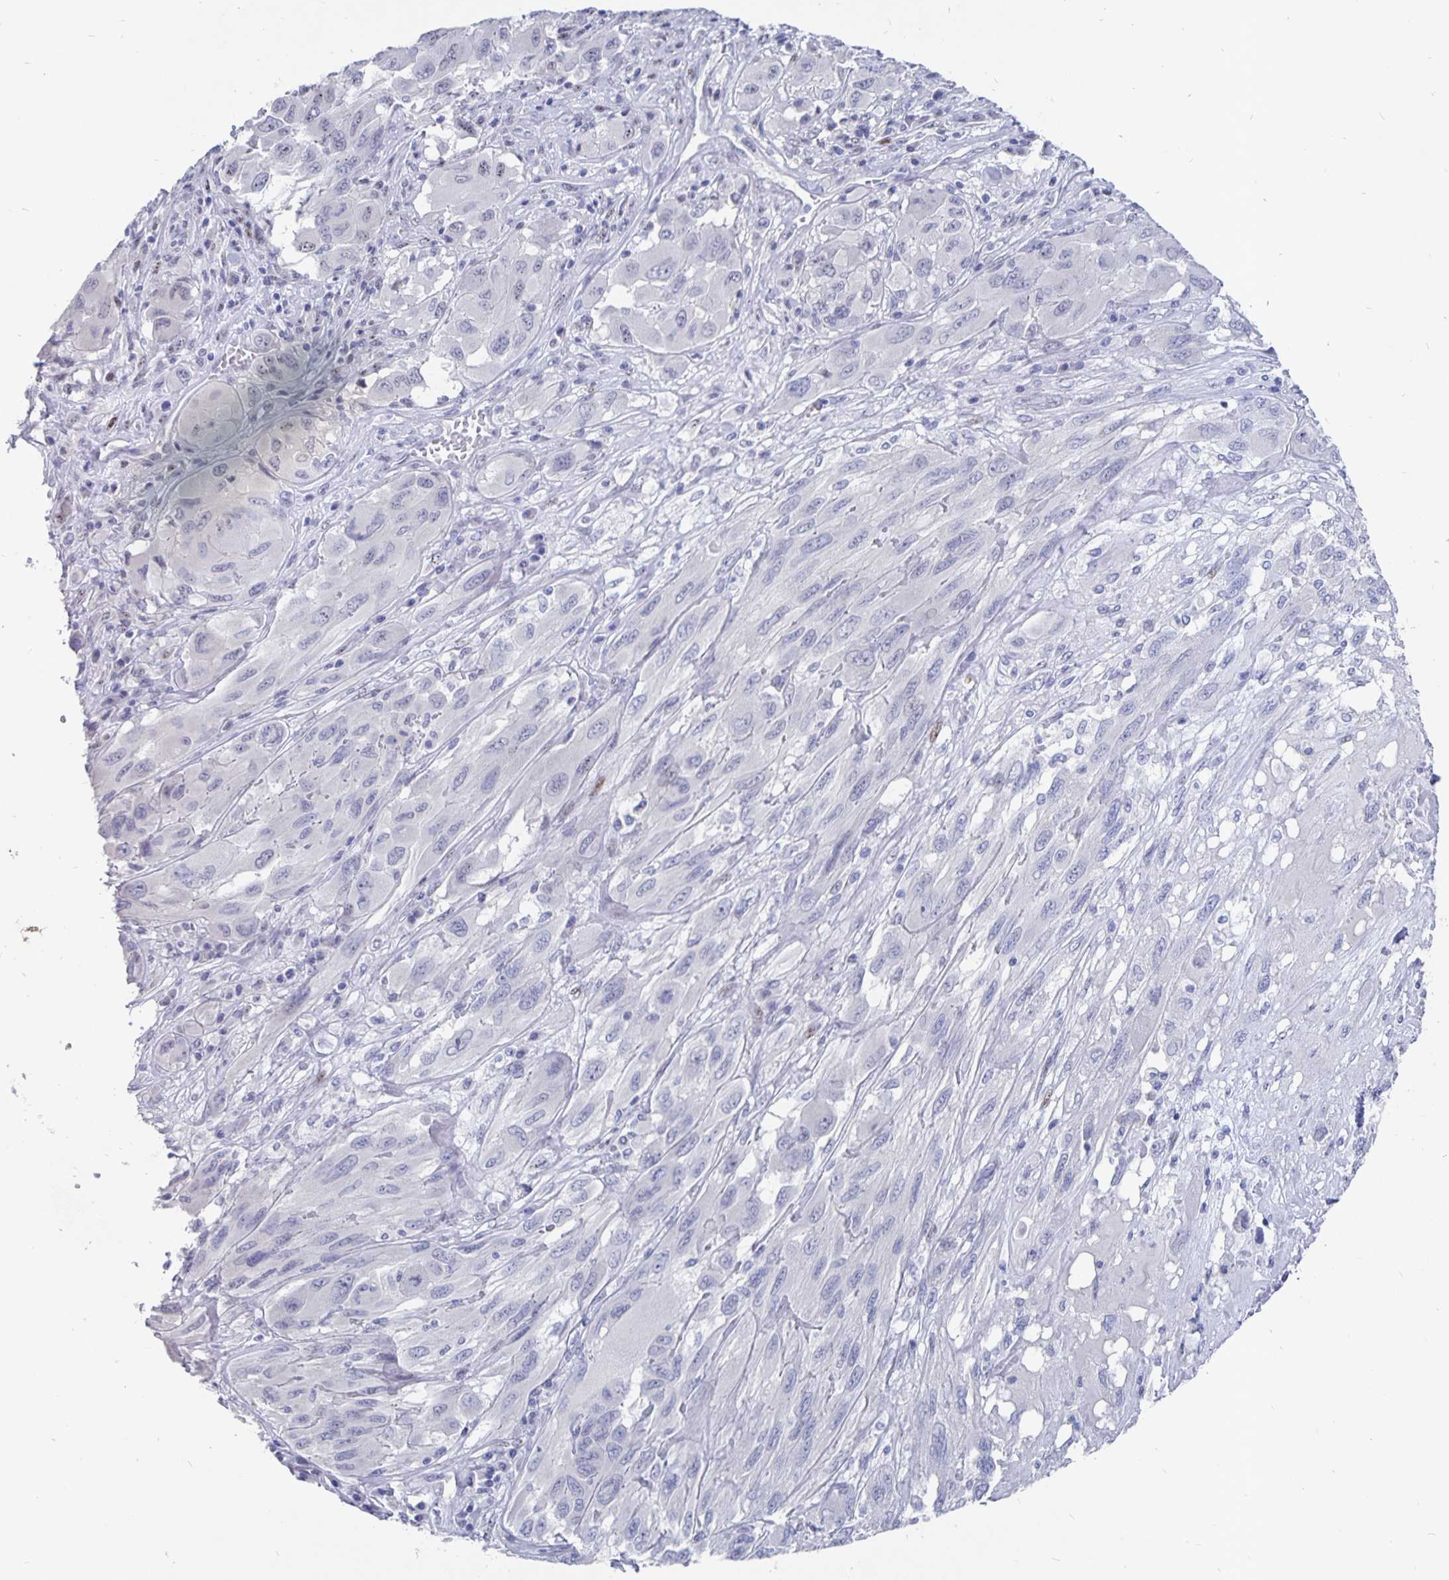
{"staining": {"intensity": "negative", "quantity": "none", "location": "none"}, "tissue": "melanoma", "cell_type": "Tumor cells", "image_type": "cancer", "snomed": [{"axis": "morphology", "description": "Malignant melanoma, NOS"}, {"axis": "topography", "description": "Skin"}], "caption": "Immunohistochemistry micrograph of melanoma stained for a protein (brown), which reveals no positivity in tumor cells.", "gene": "SMOC1", "patient": {"sex": "female", "age": 91}}